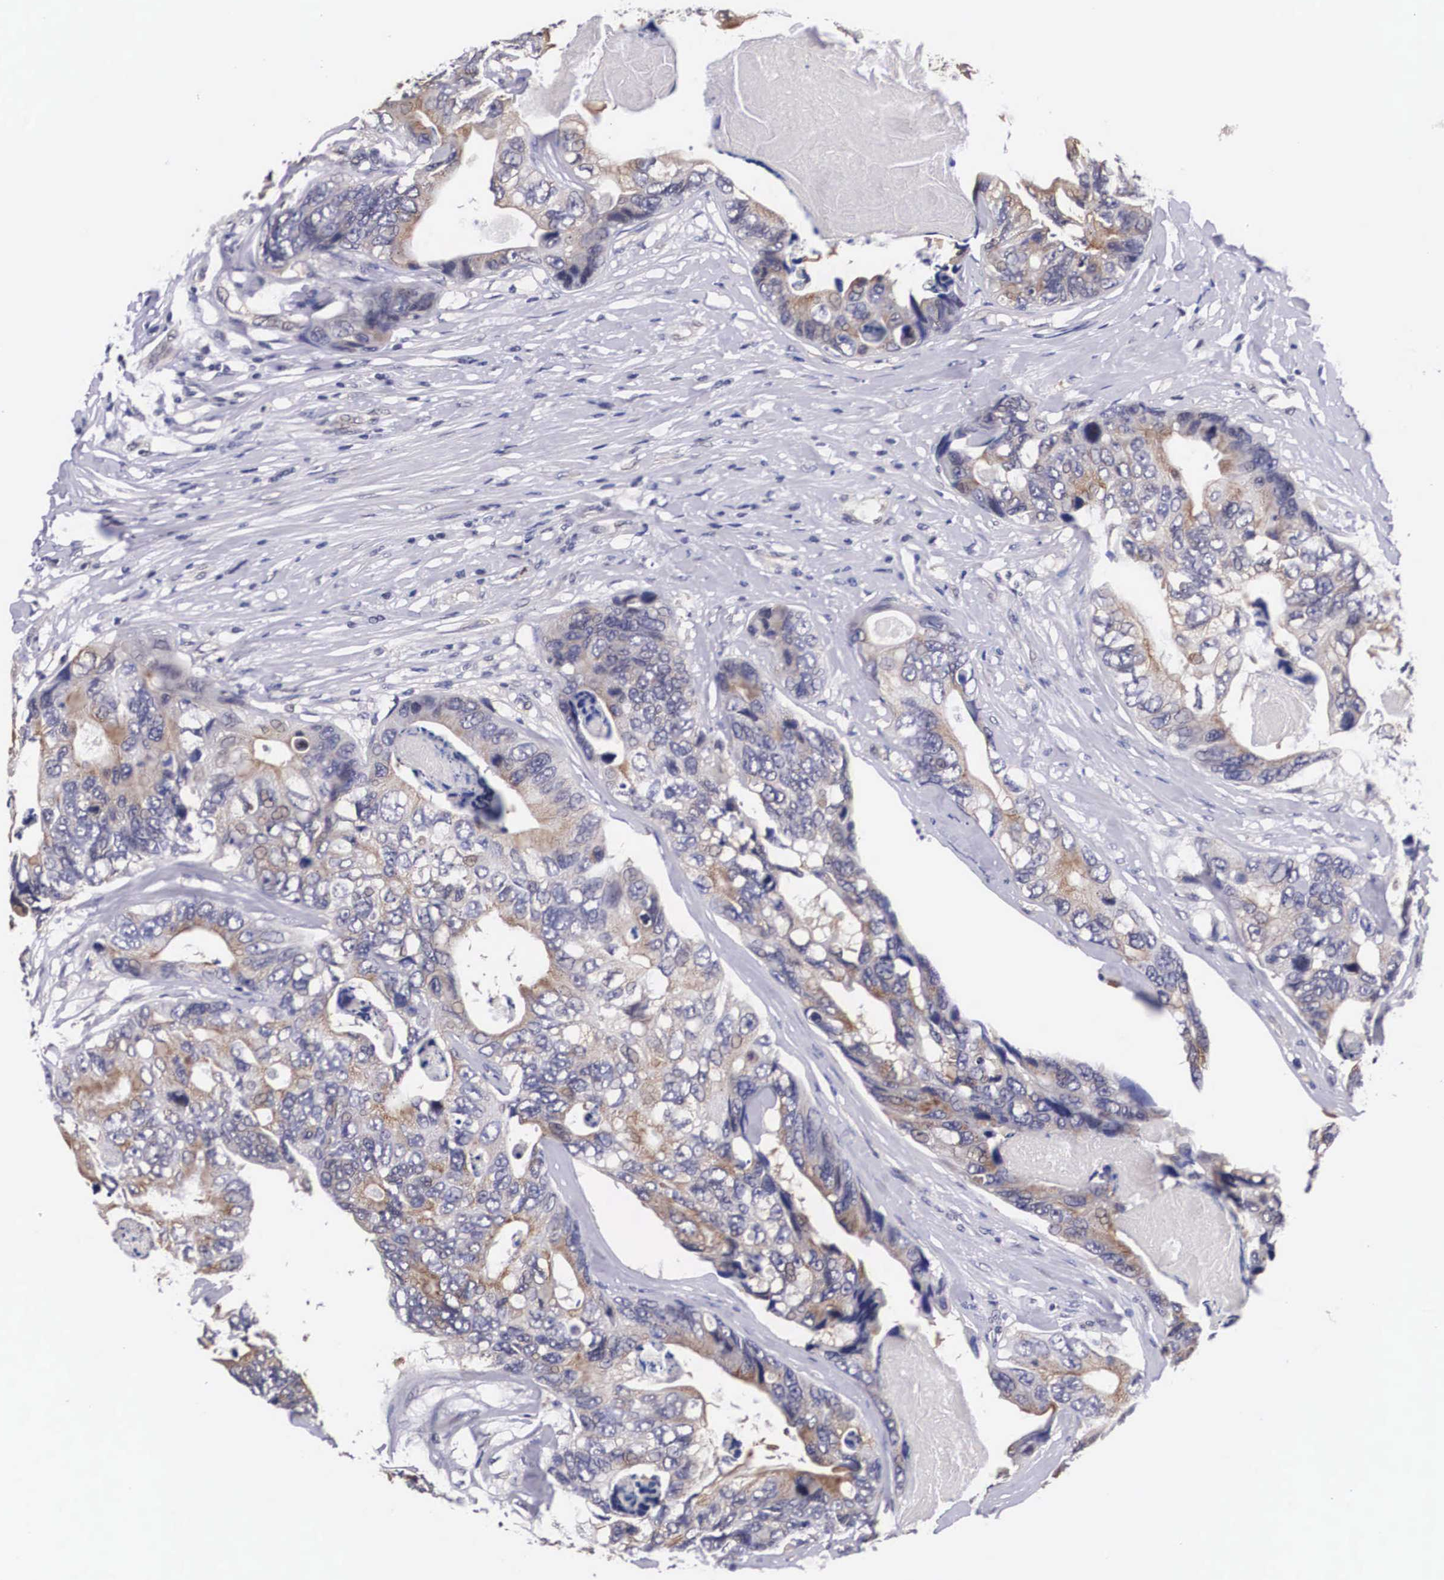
{"staining": {"intensity": "moderate", "quantity": "25%-75%", "location": "cytoplasmic/membranous"}, "tissue": "colorectal cancer", "cell_type": "Tumor cells", "image_type": "cancer", "snomed": [{"axis": "morphology", "description": "Adenocarcinoma, NOS"}, {"axis": "topography", "description": "Colon"}], "caption": "Protein analysis of colorectal adenocarcinoma tissue exhibits moderate cytoplasmic/membranous expression in approximately 25%-75% of tumor cells.", "gene": "OTX2", "patient": {"sex": "female", "age": 86}}